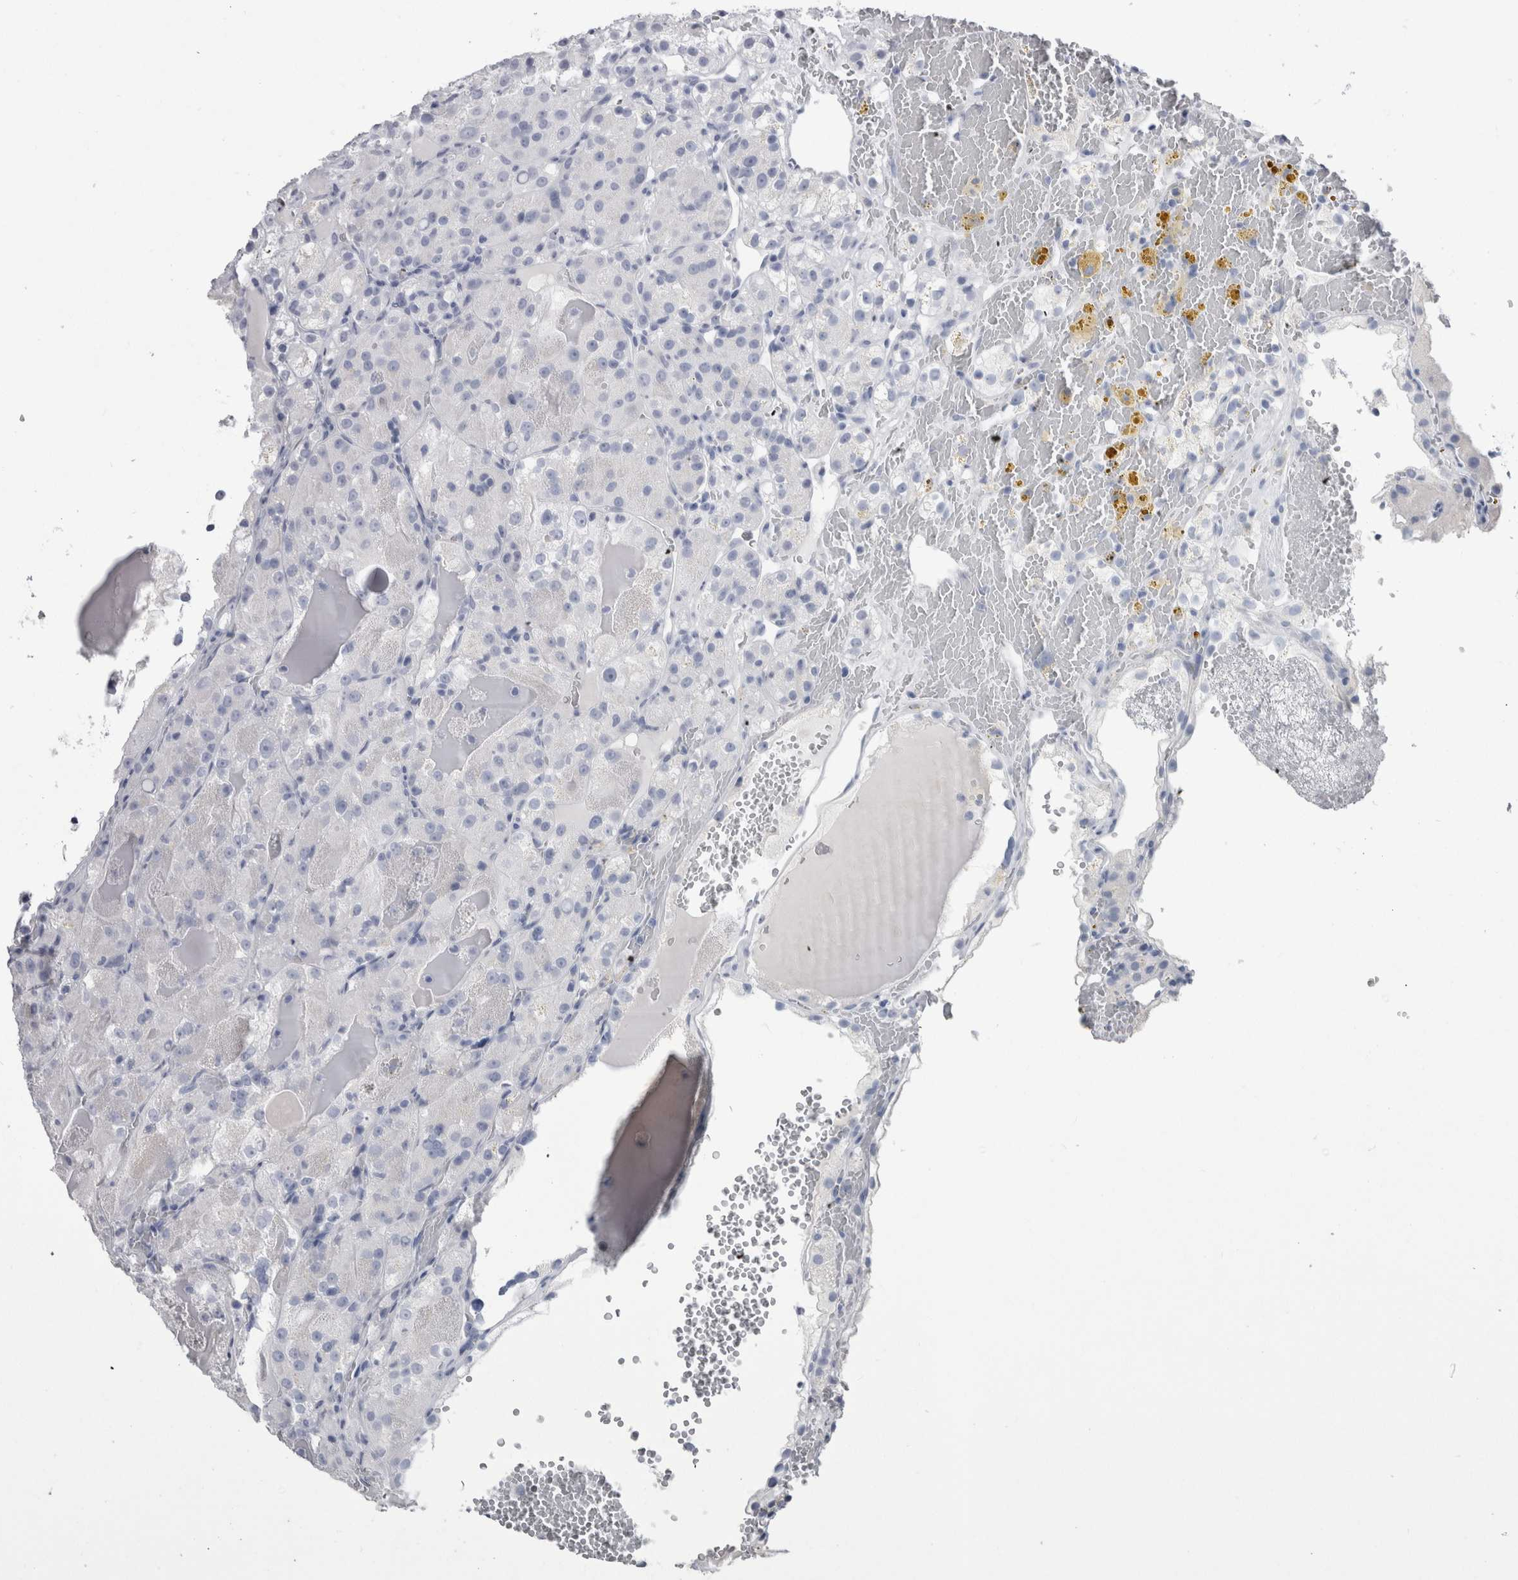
{"staining": {"intensity": "negative", "quantity": "none", "location": "none"}, "tissue": "renal cancer", "cell_type": "Tumor cells", "image_type": "cancer", "snomed": [{"axis": "morphology", "description": "Normal tissue, NOS"}, {"axis": "morphology", "description": "Adenocarcinoma, NOS"}, {"axis": "topography", "description": "Kidney"}], "caption": "Human adenocarcinoma (renal) stained for a protein using IHC exhibits no expression in tumor cells.", "gene": "PTH", "patient": {"sex": "male", "age": 61}}